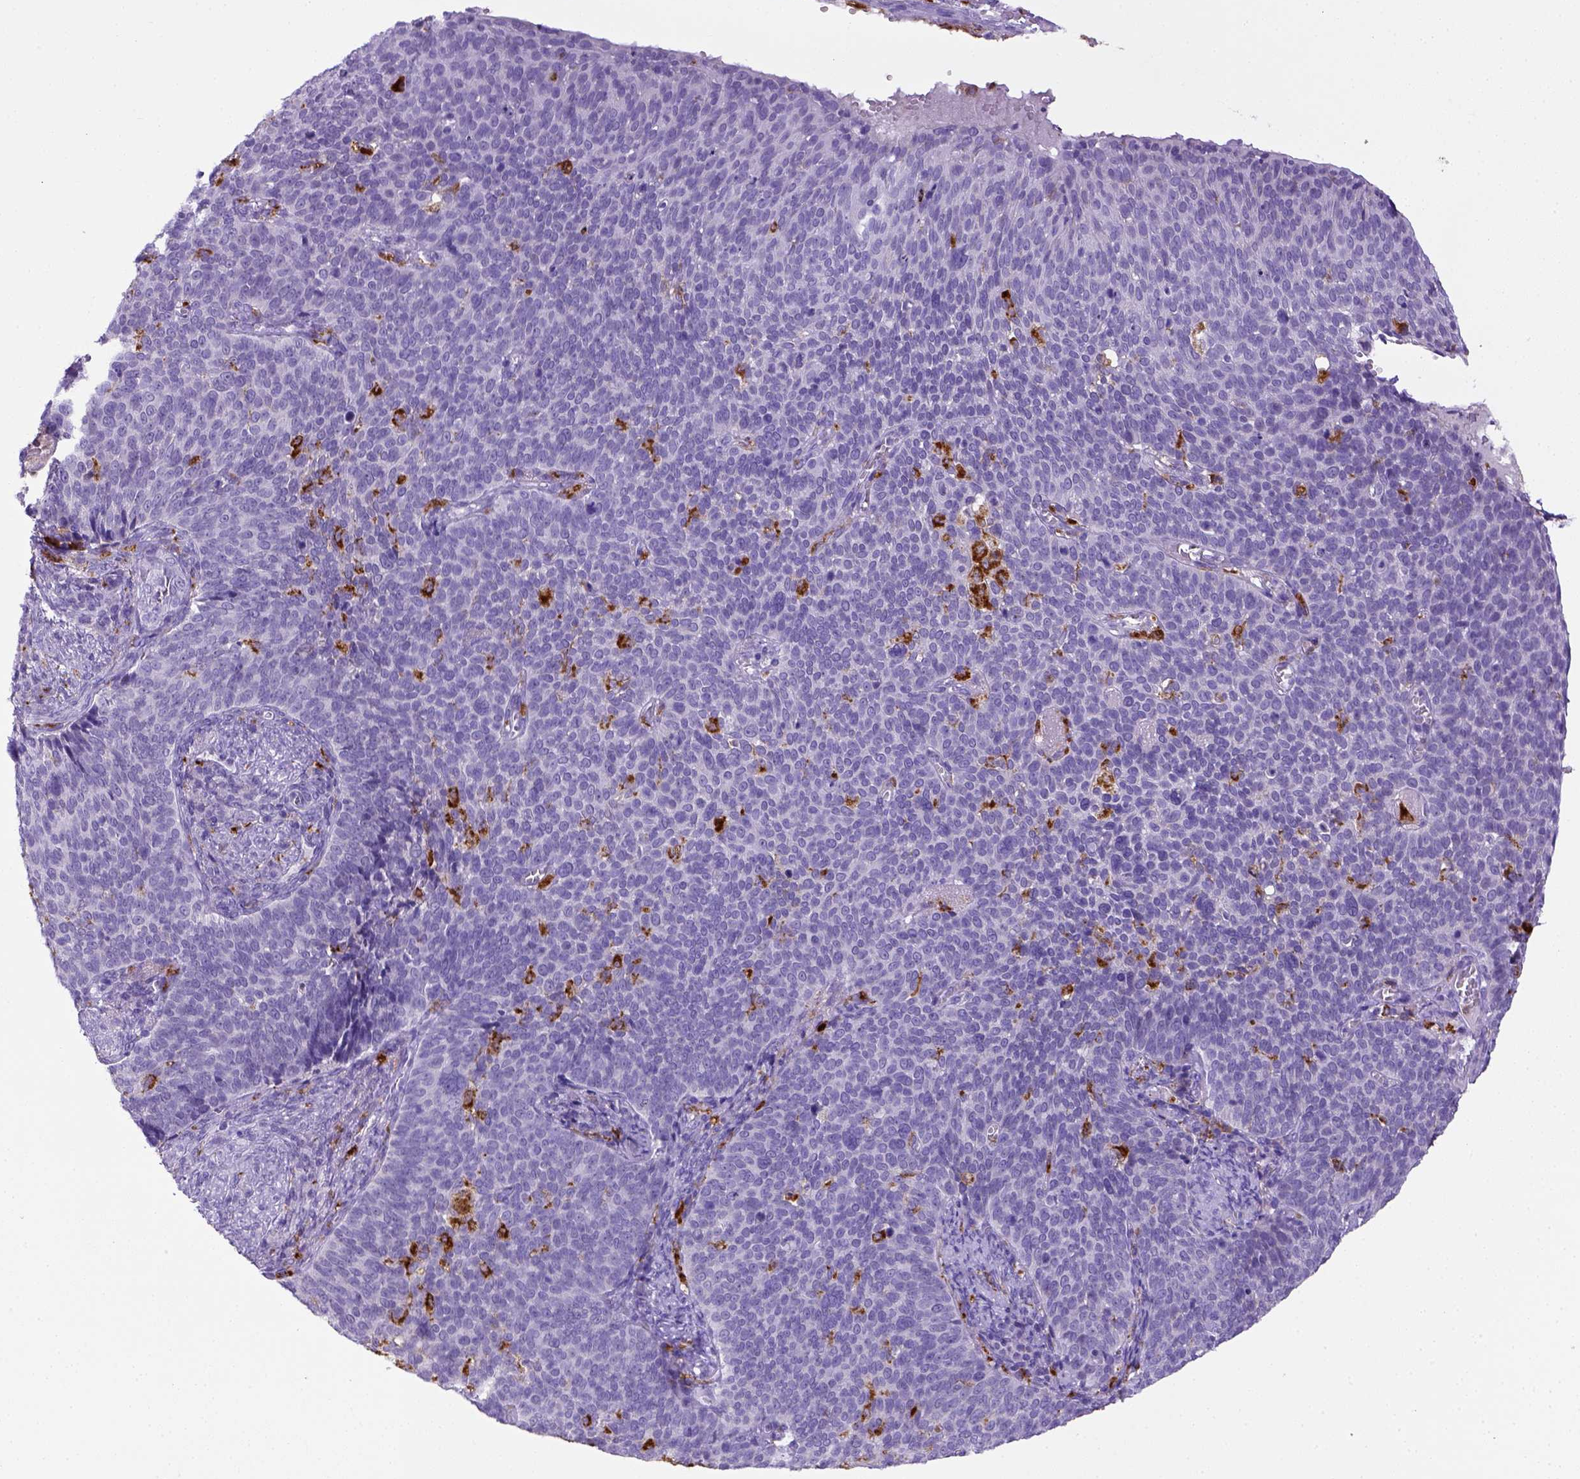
{"staining": {"intensity": "negative", "quantity": "none", "location": "none"}, "tissue": "cervical cancer", "cell_type": "Tumor cells", "image_type": "cancer", "snomed": [{"axis": "morphology", "description": "Normal tissue, NOS"}, {"axis": "morphology", "description": "Squamous cell carcinoma, NOS"}, {"axis": "topography", "description": "Cervix"}], "caption": "Immunohistochemical staining of cervical cancer reveals no significant positivity in tumor cells.", "gene": "CD68", "patient": {"sex": "female", "age": 39}}